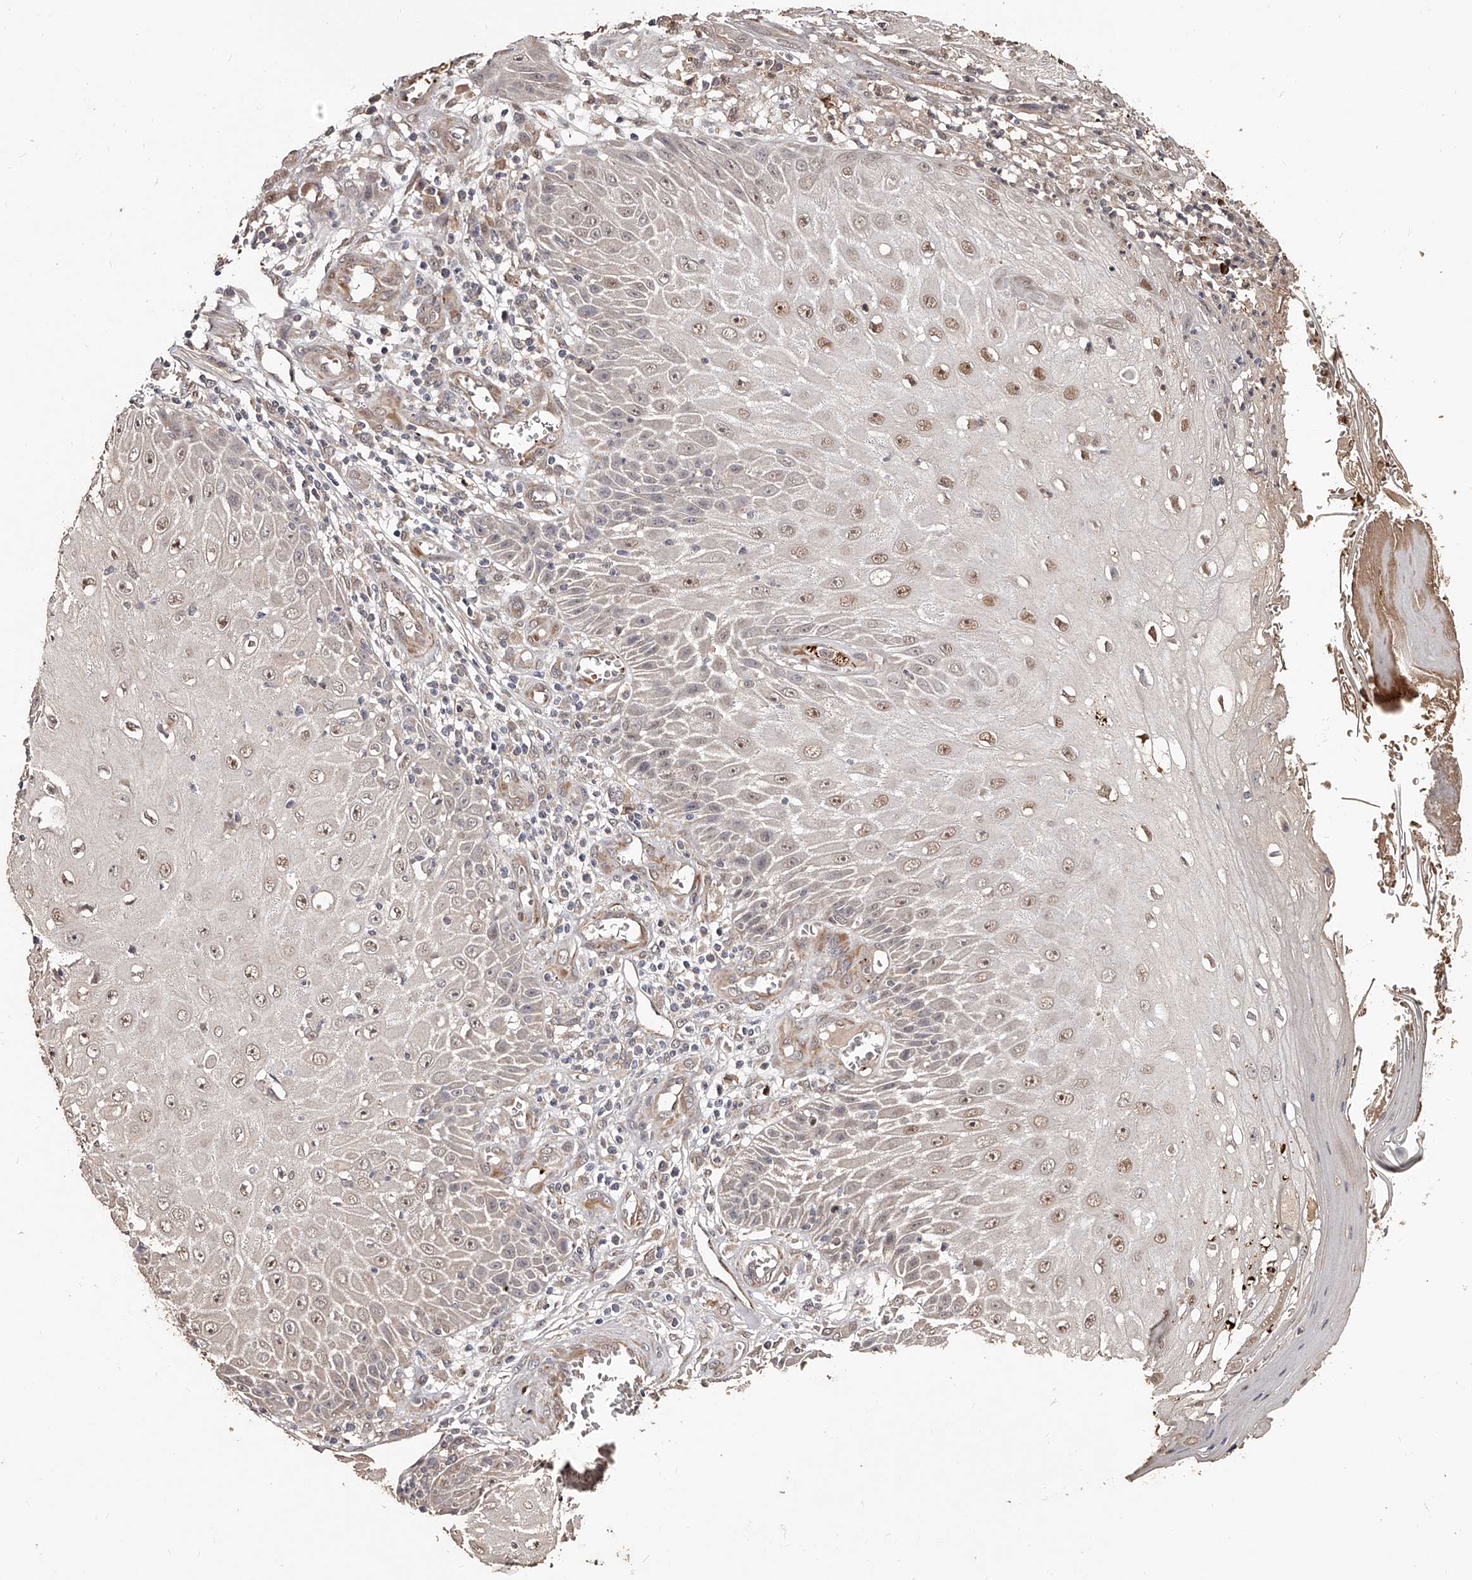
{"staining": {"intensity": "weak", "quantity": "25%-75%", "location": "nuclear"}, "tissue": "skin cancer", "cell_type": "Tumor cells", "image_type": "cancer", "snomed": [{"axis": "morphology", "description": "Squamous cell carcinoma, NOS"}, {"axis": "topography", "description": "Skin"}], "caption": "Immunohistochemistry histopathology image of neoplastic tissue: human skin squamous cell carcinoma stained using IHC exhibits low levels of weak protein expression localized specifically in the nuclear of tumor cells, appearing as a nuclear brown color.", "gene": "URGCP", "patient": {"sex": "female", "age": 73}}